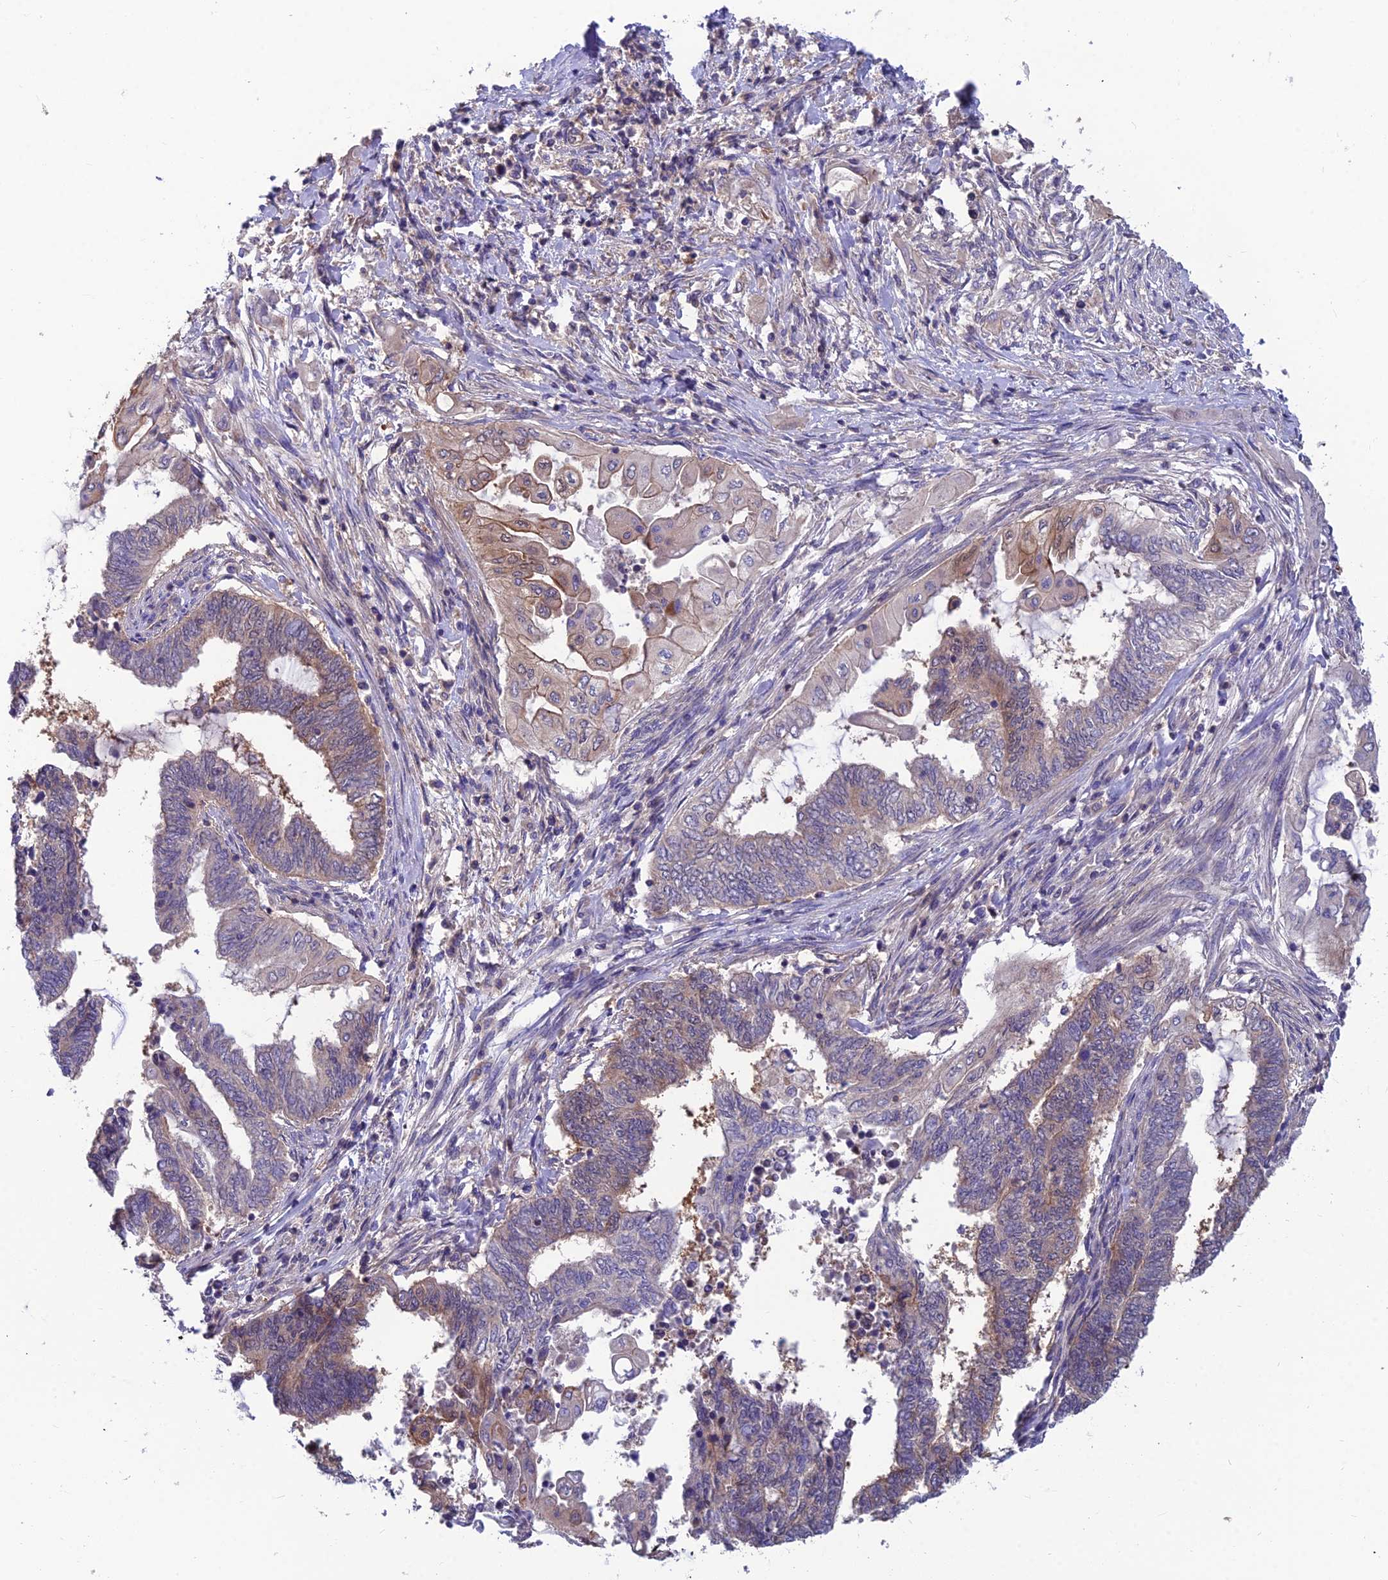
{"staining": {"intensity": "weak", "quantity": "25%-75%", "location": "cytoplasmic/membranous"}, "tissue": "endometrial cancer", "cell_type": "Tumor cells", "image_type": "cancer", "snomed": [{"axis": "morphology", "description": "Adenocarcinoma, NOS"}, {"axis": "topography", "description": "Uterus"}, {"axis": "topography", "description": "Endometrium"}], "caption": "Protein positivity by IHC shows weak cytoplasmic/membranous staining in about 25%-75% of tumor cells in endometrial cancer (adenocarcinoma).", "gene": "MVD", "patient": {"sex": "female", "age": 70}}